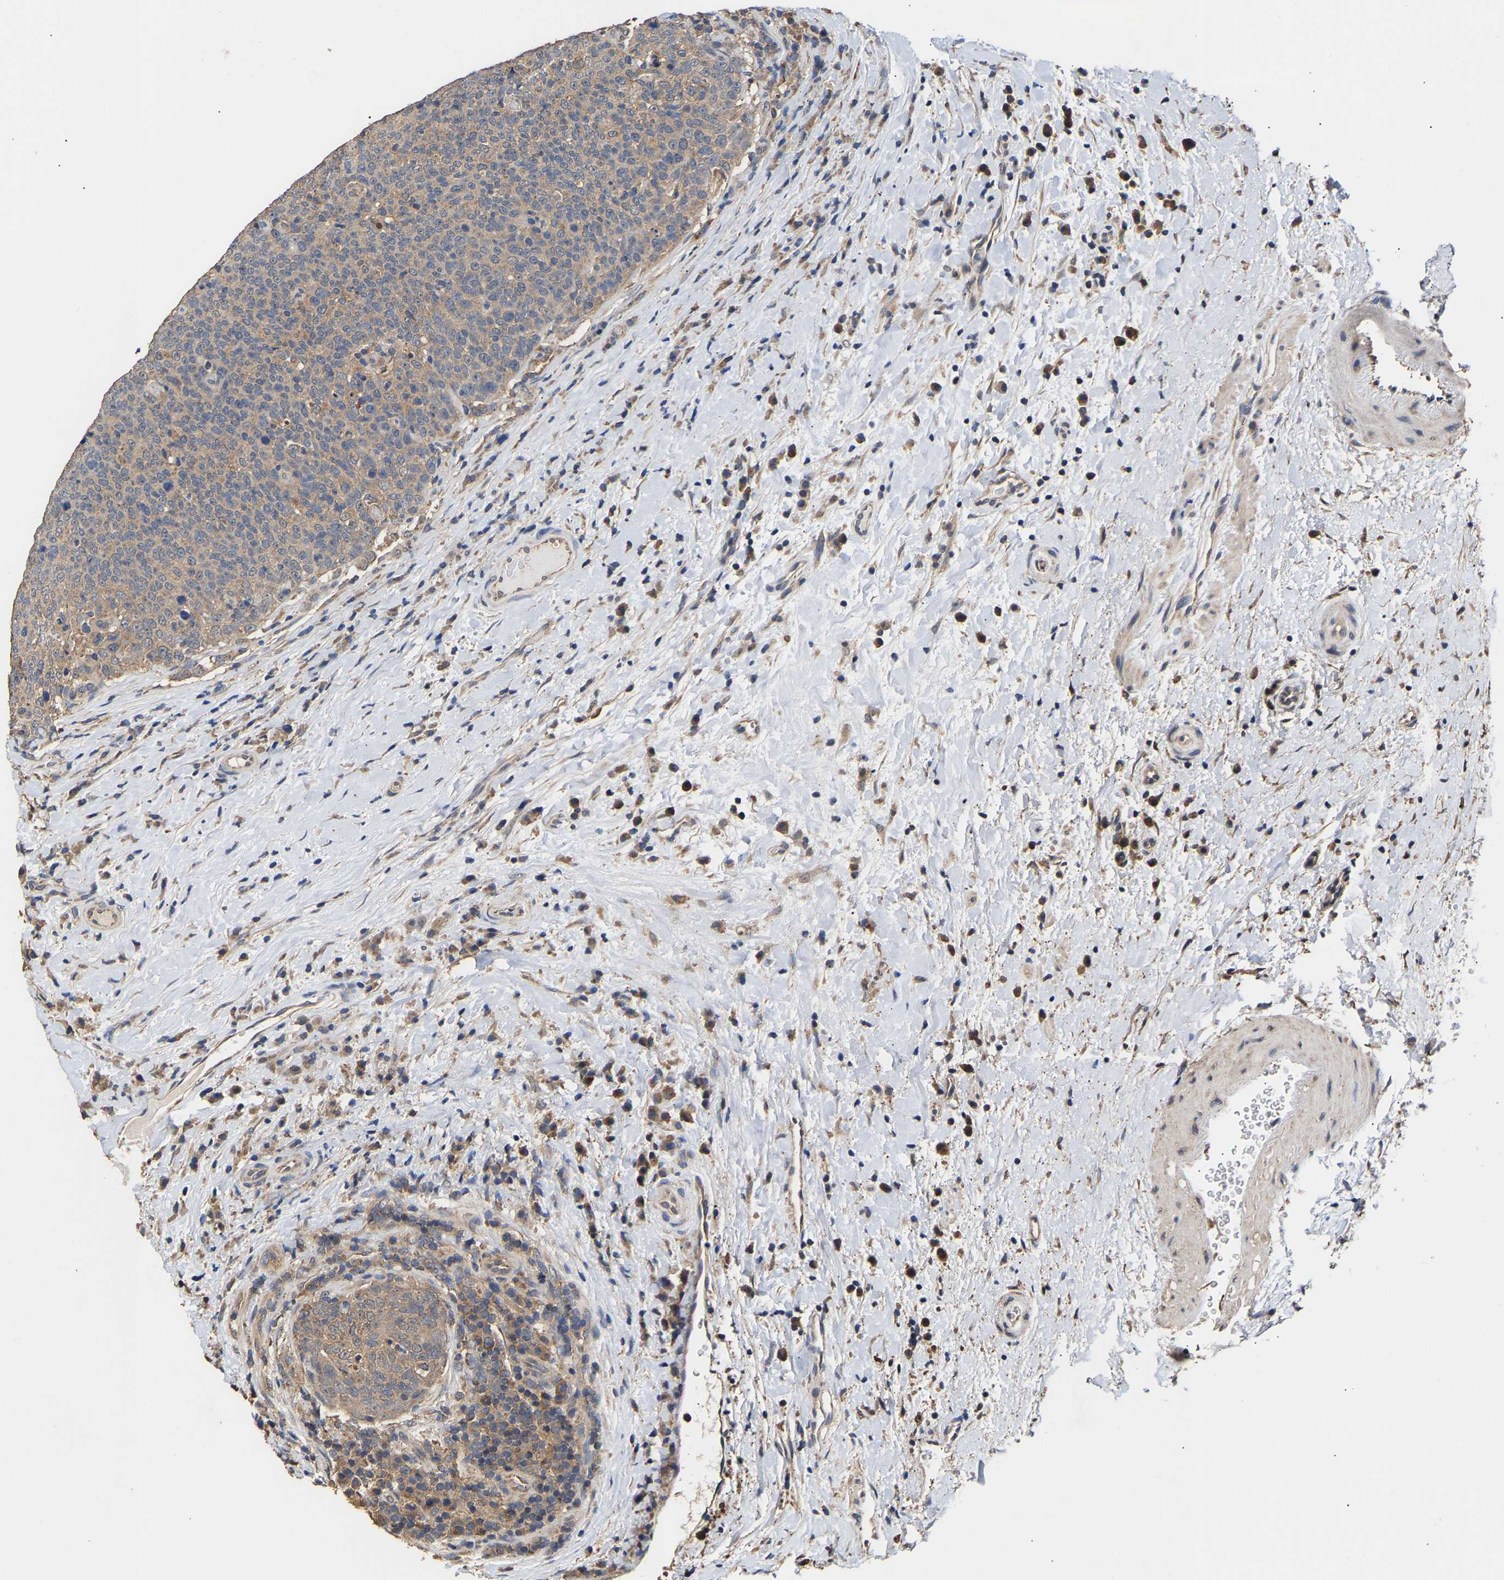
{"staining": {"intensity": "weak", "quantity": ">75%", "location": "cytoplasmic/membranous"}, "tissue": "head and neck cancer", "cell_type": "Tumor cells", "image_type": "cancer", "snomed": [{"axis": "morphology", "description": "Squamous cell carcinoma, NOS"}, {"axis": "morphology", "description": "Squamous cell carcinoma, metastatic, NOS"}, {"axis": "topography", "description": "Lymph node"}, {"axis": "topography", "description": "Head-Neck"}], "caption": "This image displays immunohistochemistry (IHC) staining of squamous cell carcinoma (head and neck), with low weak cytoplasmic/membranous expression in approximately >75% of tumor cells.", "gene": "ZNF26", "patient": {"sex": "male", "age": 62}}